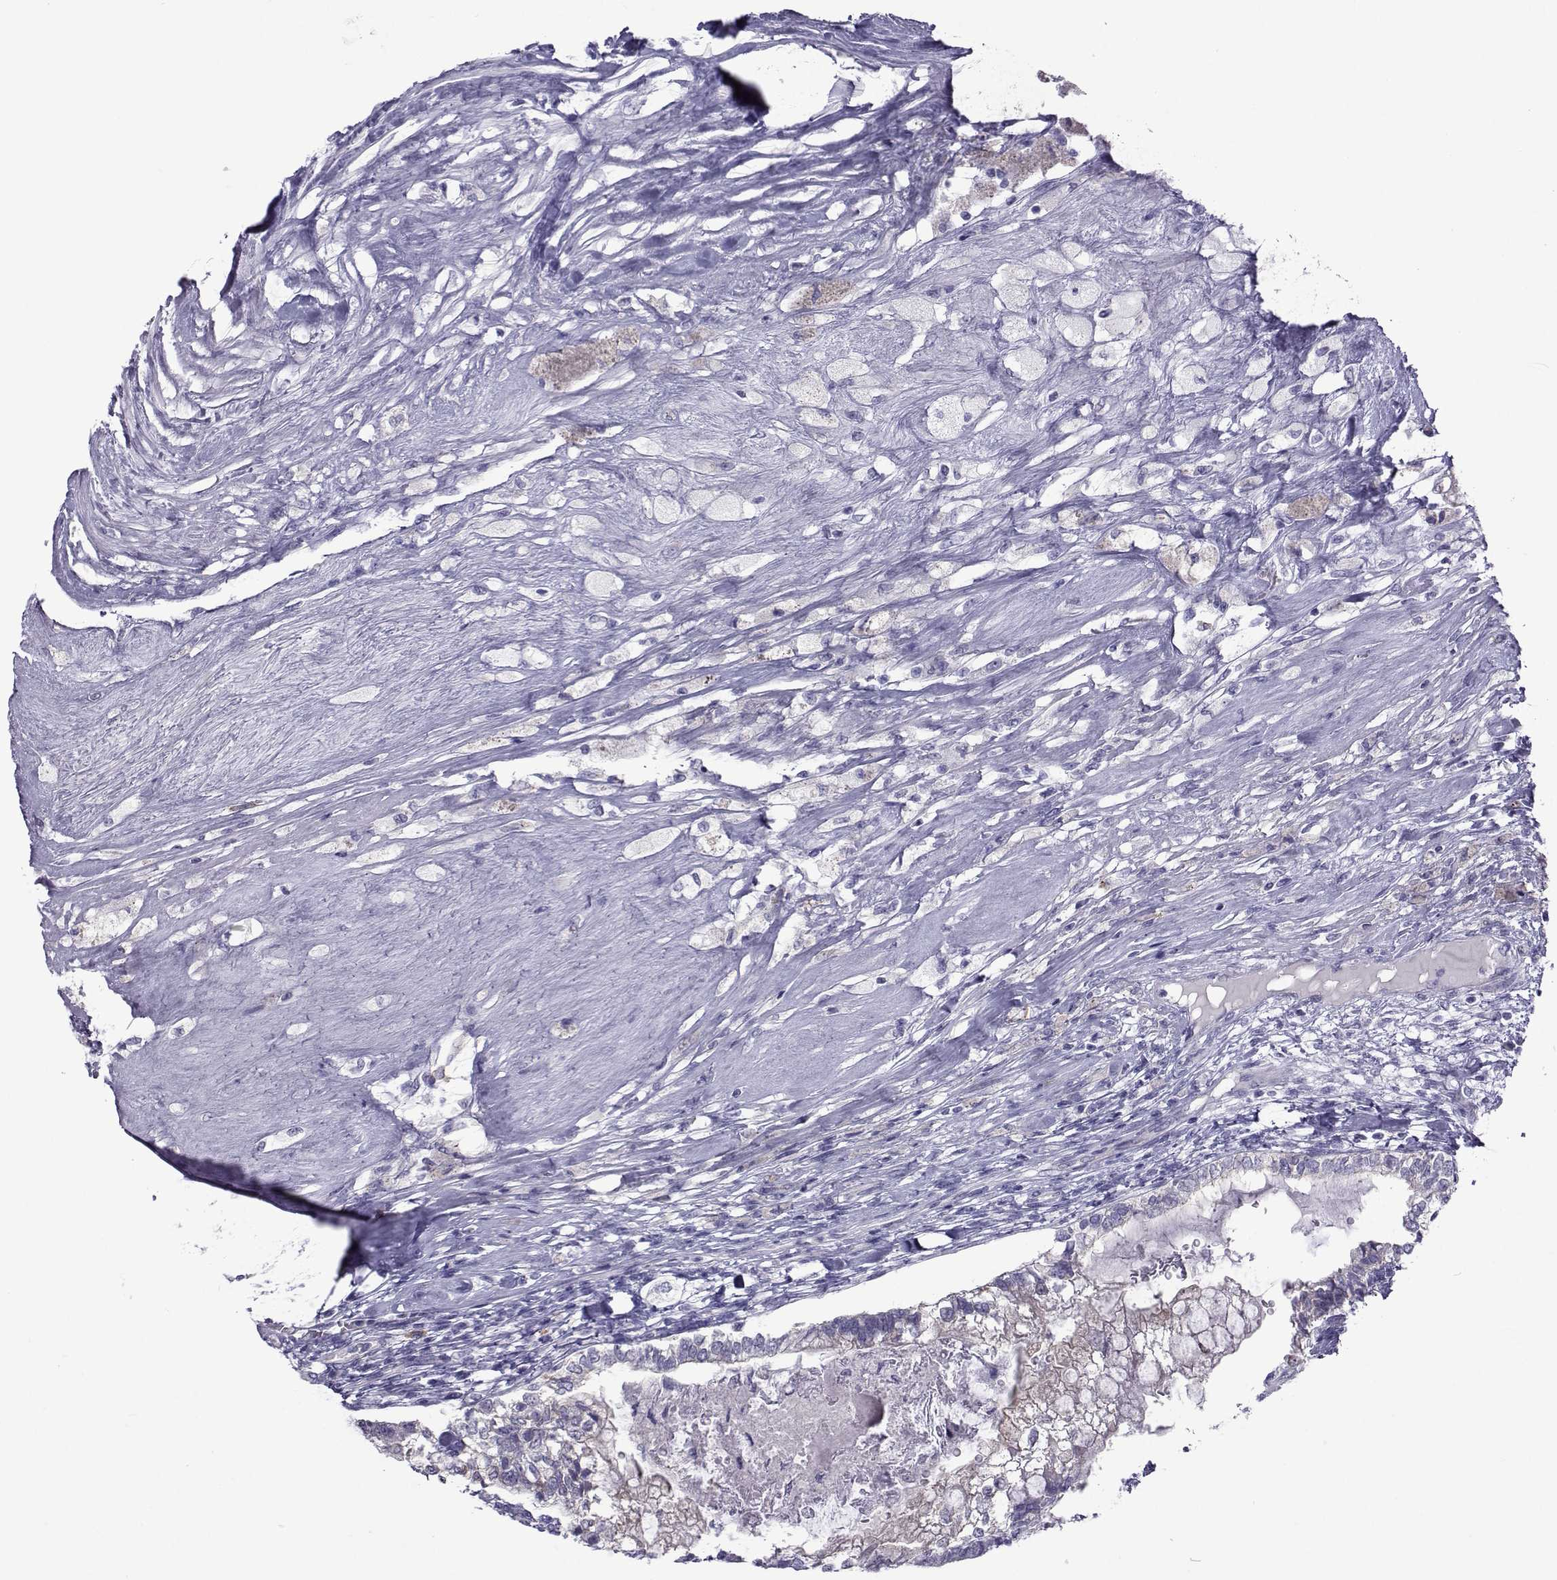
{"staining": {"intensity": "weak", "quantity": "<25%", "location": "cytoplasmic/membranous"}, "tissue": "testis cancer", "cell_type": "Tumor cells", "image_type": "cancer", "snomed": [{"axis": "morphology", "description": "Seminoma, NOS"}, {"axis": "morphology", "description": "Carcinoma, Embryonal, NOS"}, {"axis": "topography", "description": "Testis"}], "caption": "A histopathology image of human testis cancer (embryonal carcinoma) is negative for staining in tumor cells. (Brightfield microscopy of DAB (3,3'-diaminobenzidine) immunohistochemistry (IHC) at high magnification).", "gene": "COL22A1", "patient": {"sex": "male", "age": 41}}